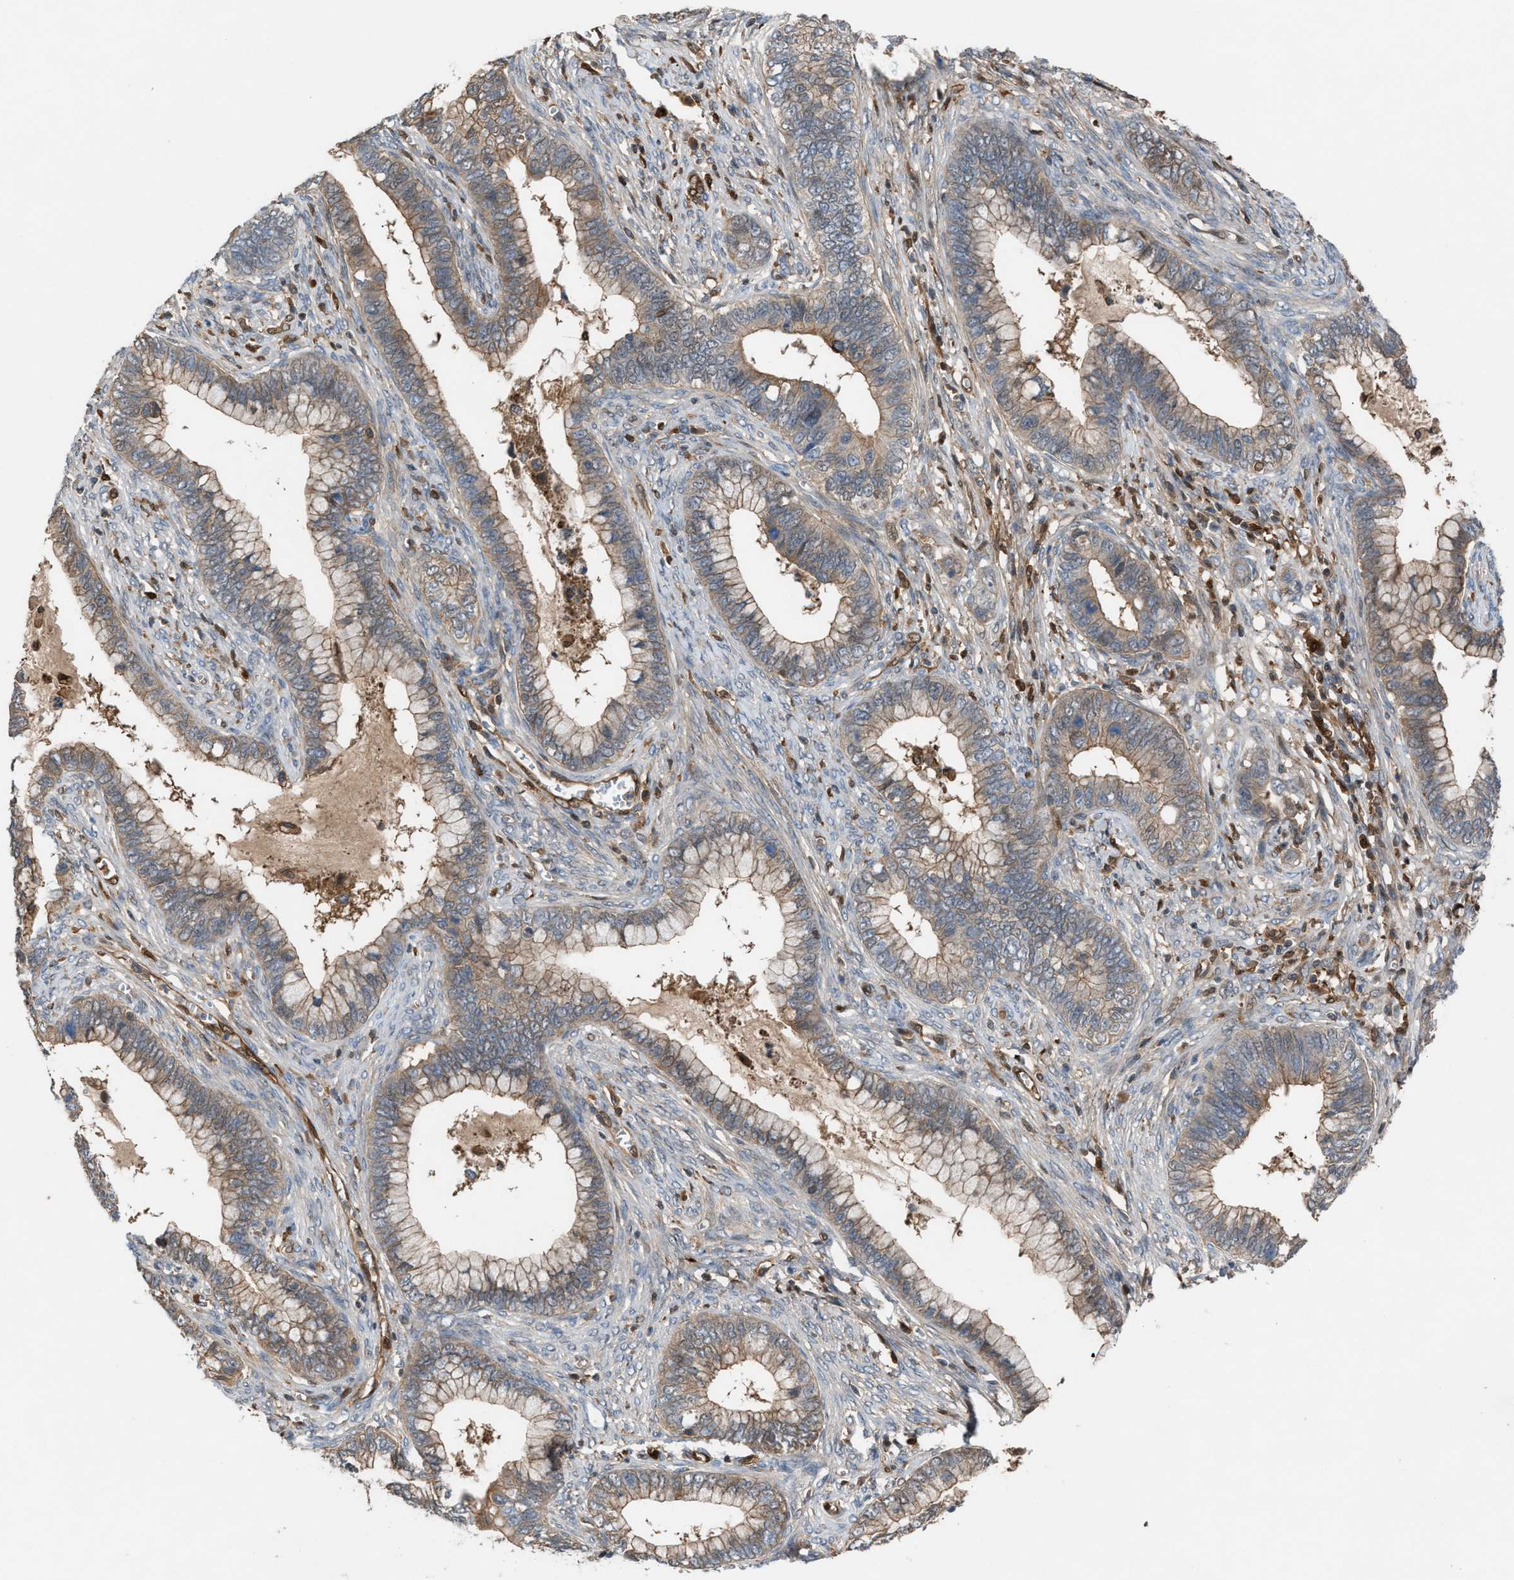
{"staining": {"intensity": "weak", "quantity": ">75%", "location": "cytoplasmic/membranous"}, "tissue": "cervical cancer", "cell_type": "Tumor cells", "image_type": "cancer", "snomed": [{"axis": "morphology", "description": "Adenocarcinoma, NOS"}, {"axis": "topography", "description": "Cervix"}], "caption": "High-power microscopy captured an immunohistochemistry (IHC) photomicrograph of cervical adenocarcinoma, revealing weak cytoplasmic/membranous expression in approximately >75% of tumor cells.", "gene": "TPK1", "patient": {"sex": "female", "age": 44}}